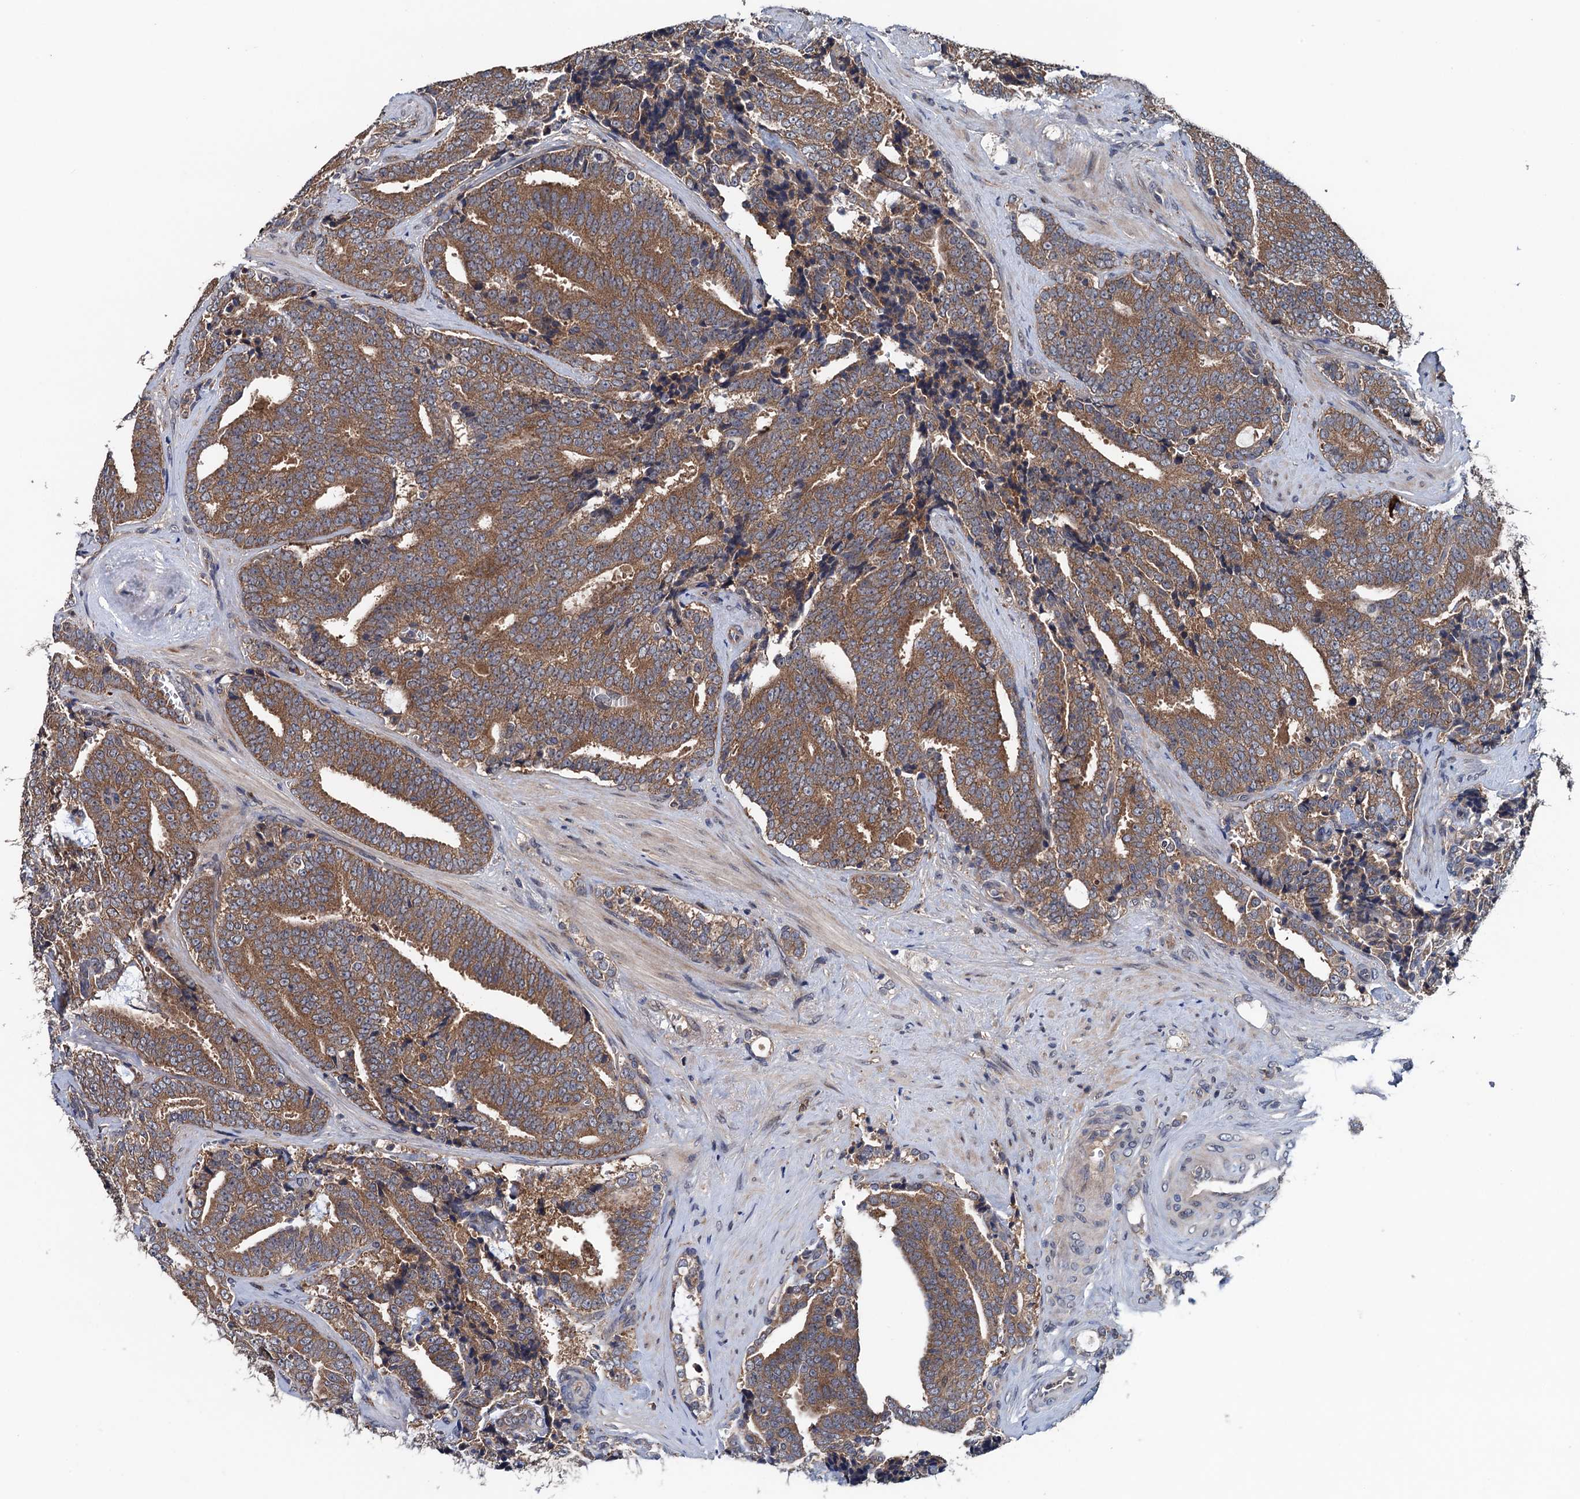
{"staining": {"intensity": "moderate", "quantity": ">75%", "location": "cytoplasmic/membranous"}, "tissue": "prostate cancer", "cell_type": "Tumor cells", "image_type": "cancer", "snomed": [{"axis": "morphology", "description": "Adenocarcinoma, High grade"}, {"axis": "topography", "description": "Prostate and seminal vesicle, NOS"}], "caption": "Adenocarcinoma (high-grade) (prostate) stained with a protein marker reveals moderate staining in tumor cells.", "gene": "BLTP3B", "patient": {"sex": "male", "age": 67}}